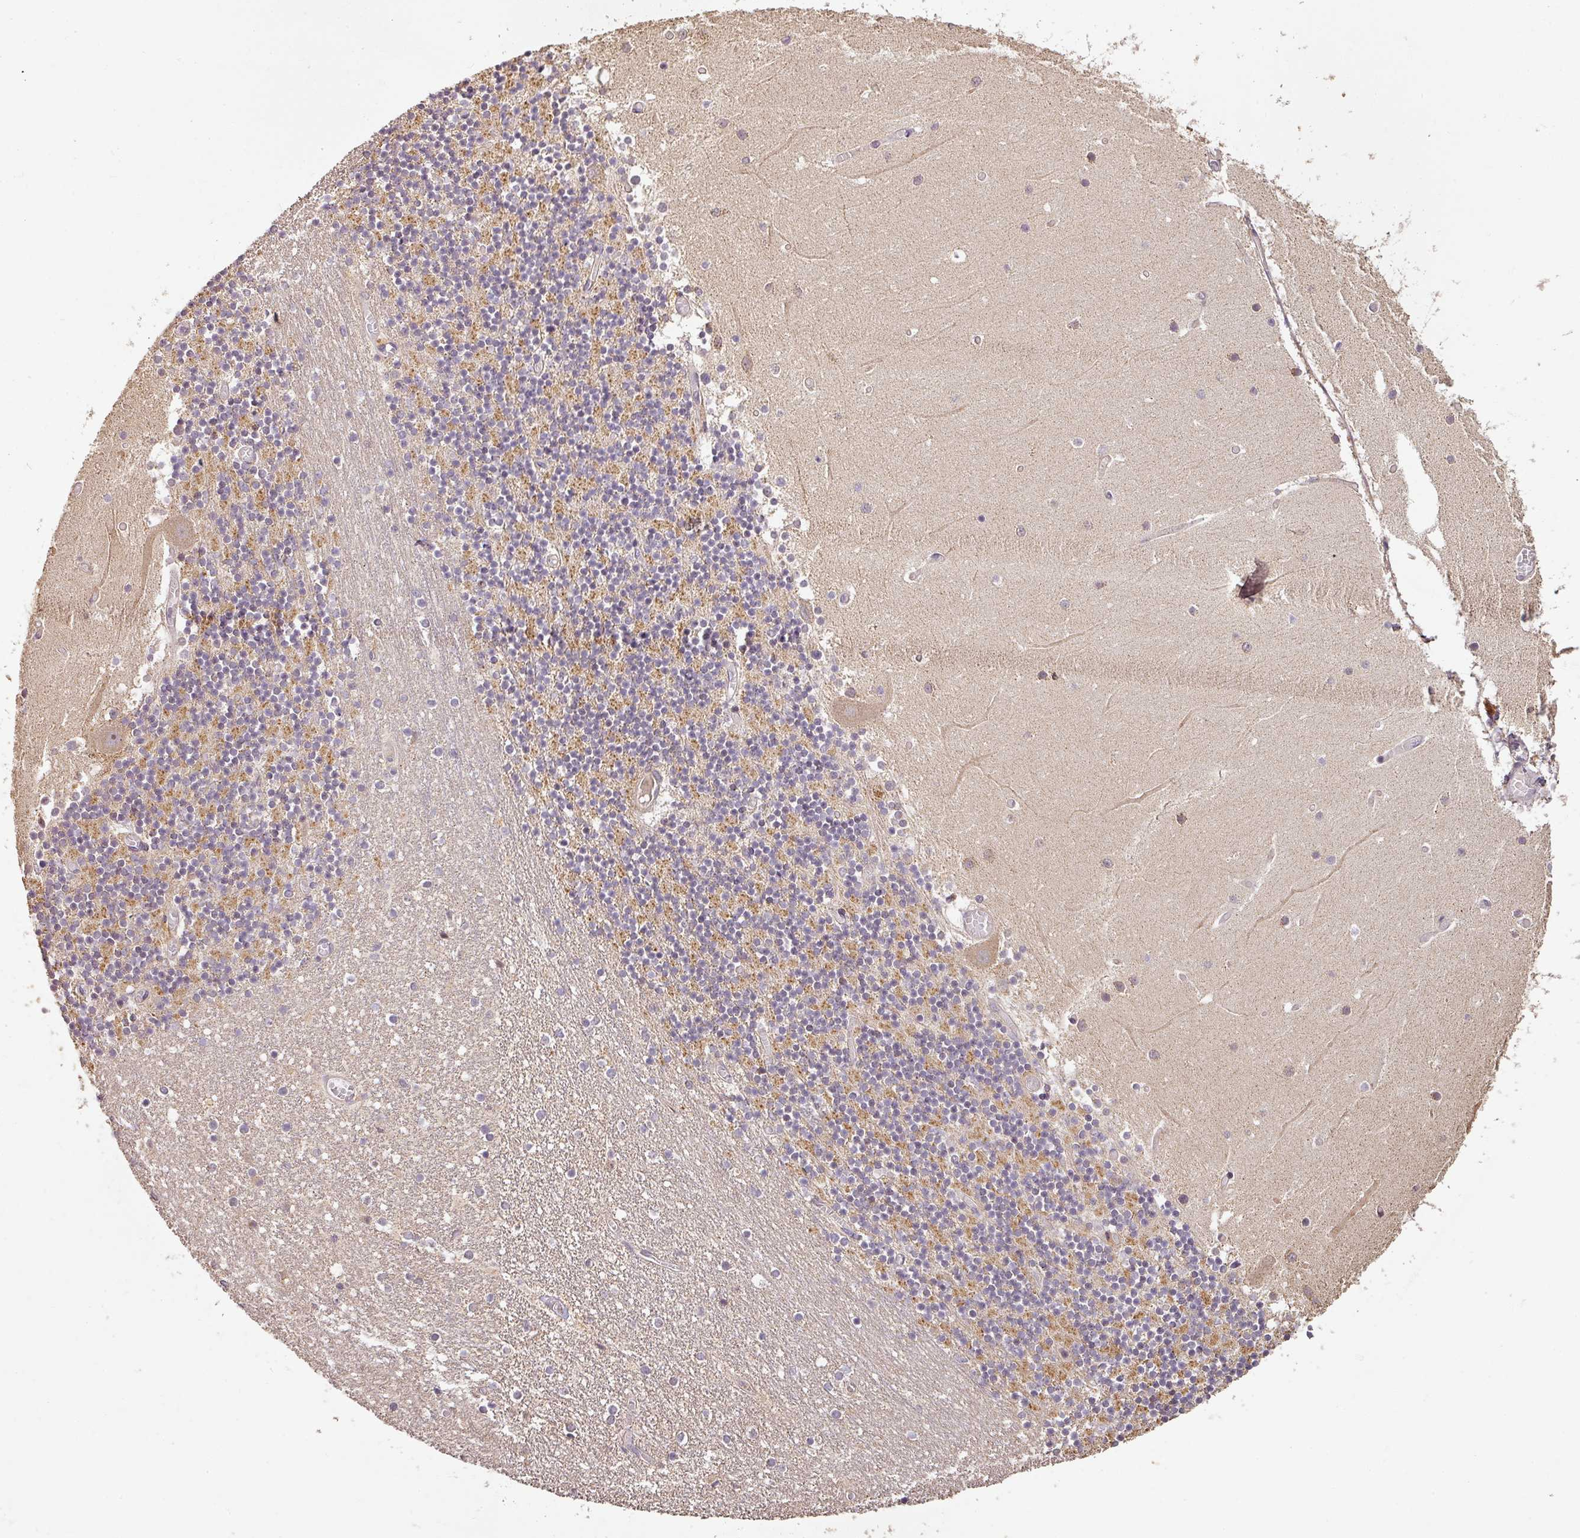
{"staining": {"intensity": "moderate", "quantity": "<25%", "location": "cytoplasmic/membranous"}, "tissue": "cerebellum", "cell_type": "Cells in granular layer", "image_type": "normal", "snomed": [{"axis": "morphology", "description": "Normal tissue, NOS"}, {"axis": "topography", "description": "Cerebellum"}], "caption": "Protein staining reveals moderate cytoplasmic/membranous expression in approximately <25% of cells in granular layer in benign cerebellum.", "gene": "BPIFB3", "patient": {"sex": "female", "age": 28}}